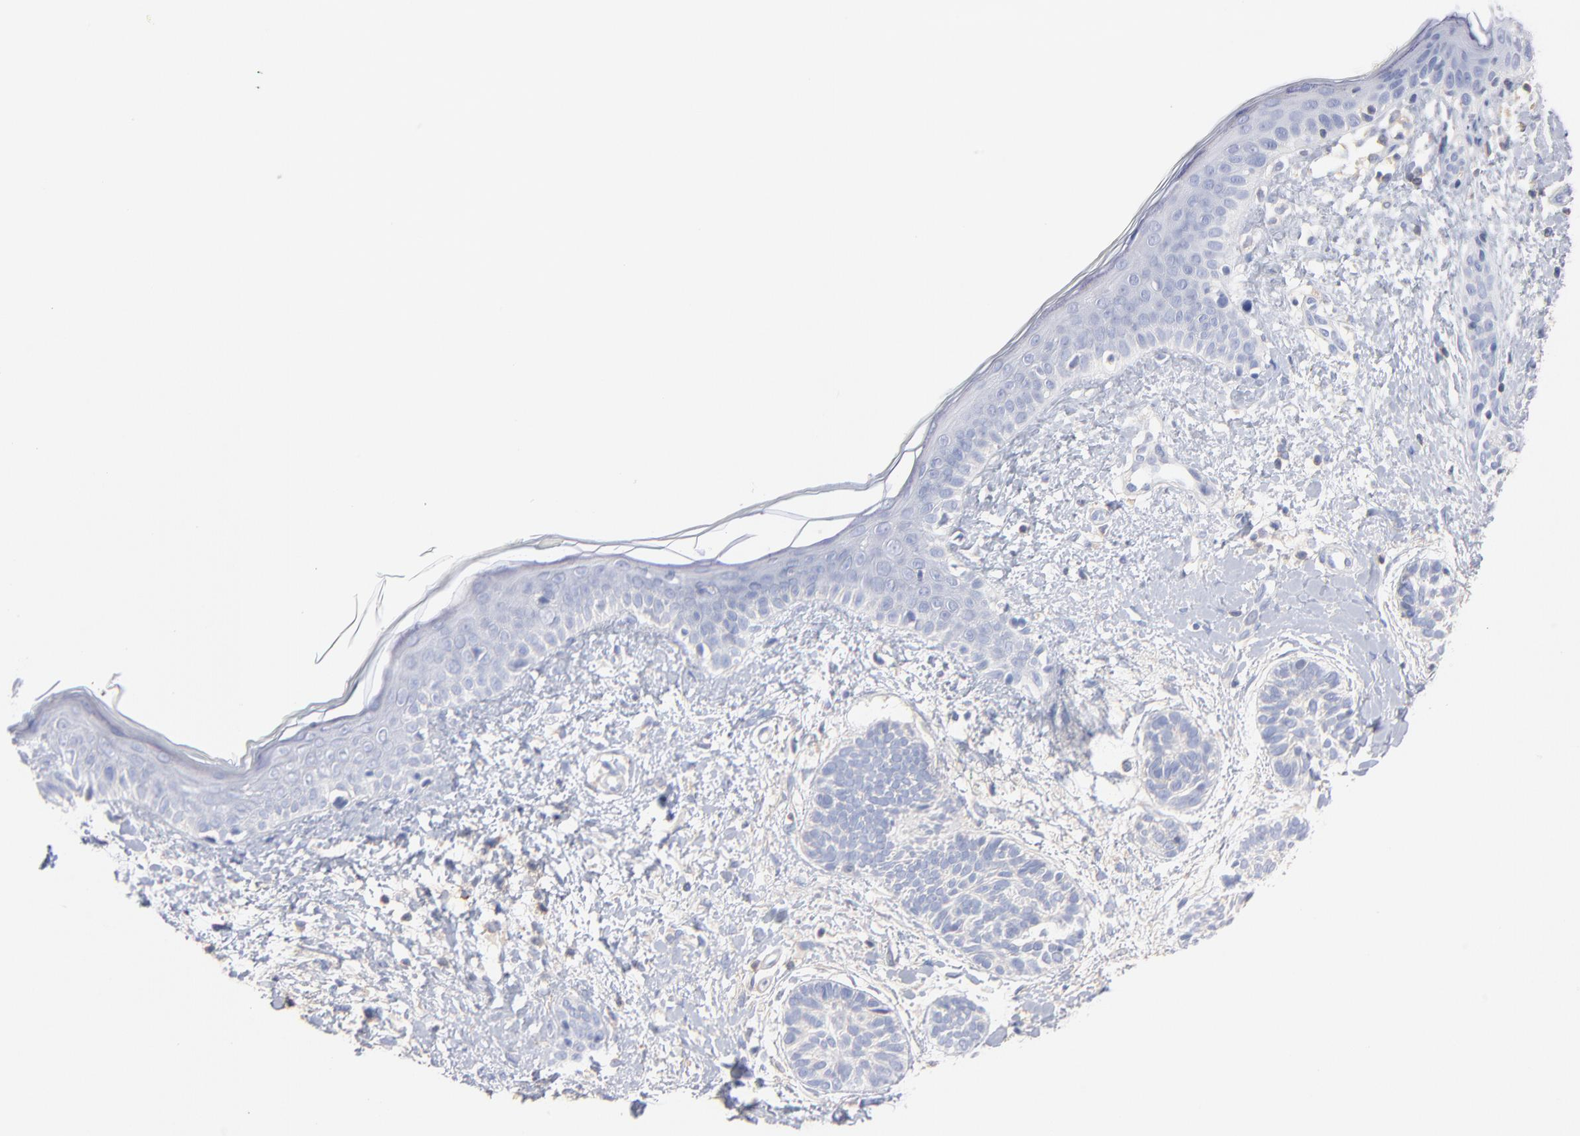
{"staining": {"intensity": "negative", "quantity": "none", "location": "none"}, "tissue": "skin cancer", "cell_type": "Tumor cells", "image_type": "cancer", "snomed": [{"axis": "morphology", "description": "Normal tissue, NOS"}, {"axis": "morphology", "description": "Basal cell carcinoma"}, {"axis": "topography", "description": "Skin"}], "caption": "This is an IHC image of skin basal cell carcinoma. There is no positivity in tumor cells.", "gene": "SEPTIN6", "patient": {"sex": "male", "age": 63}}